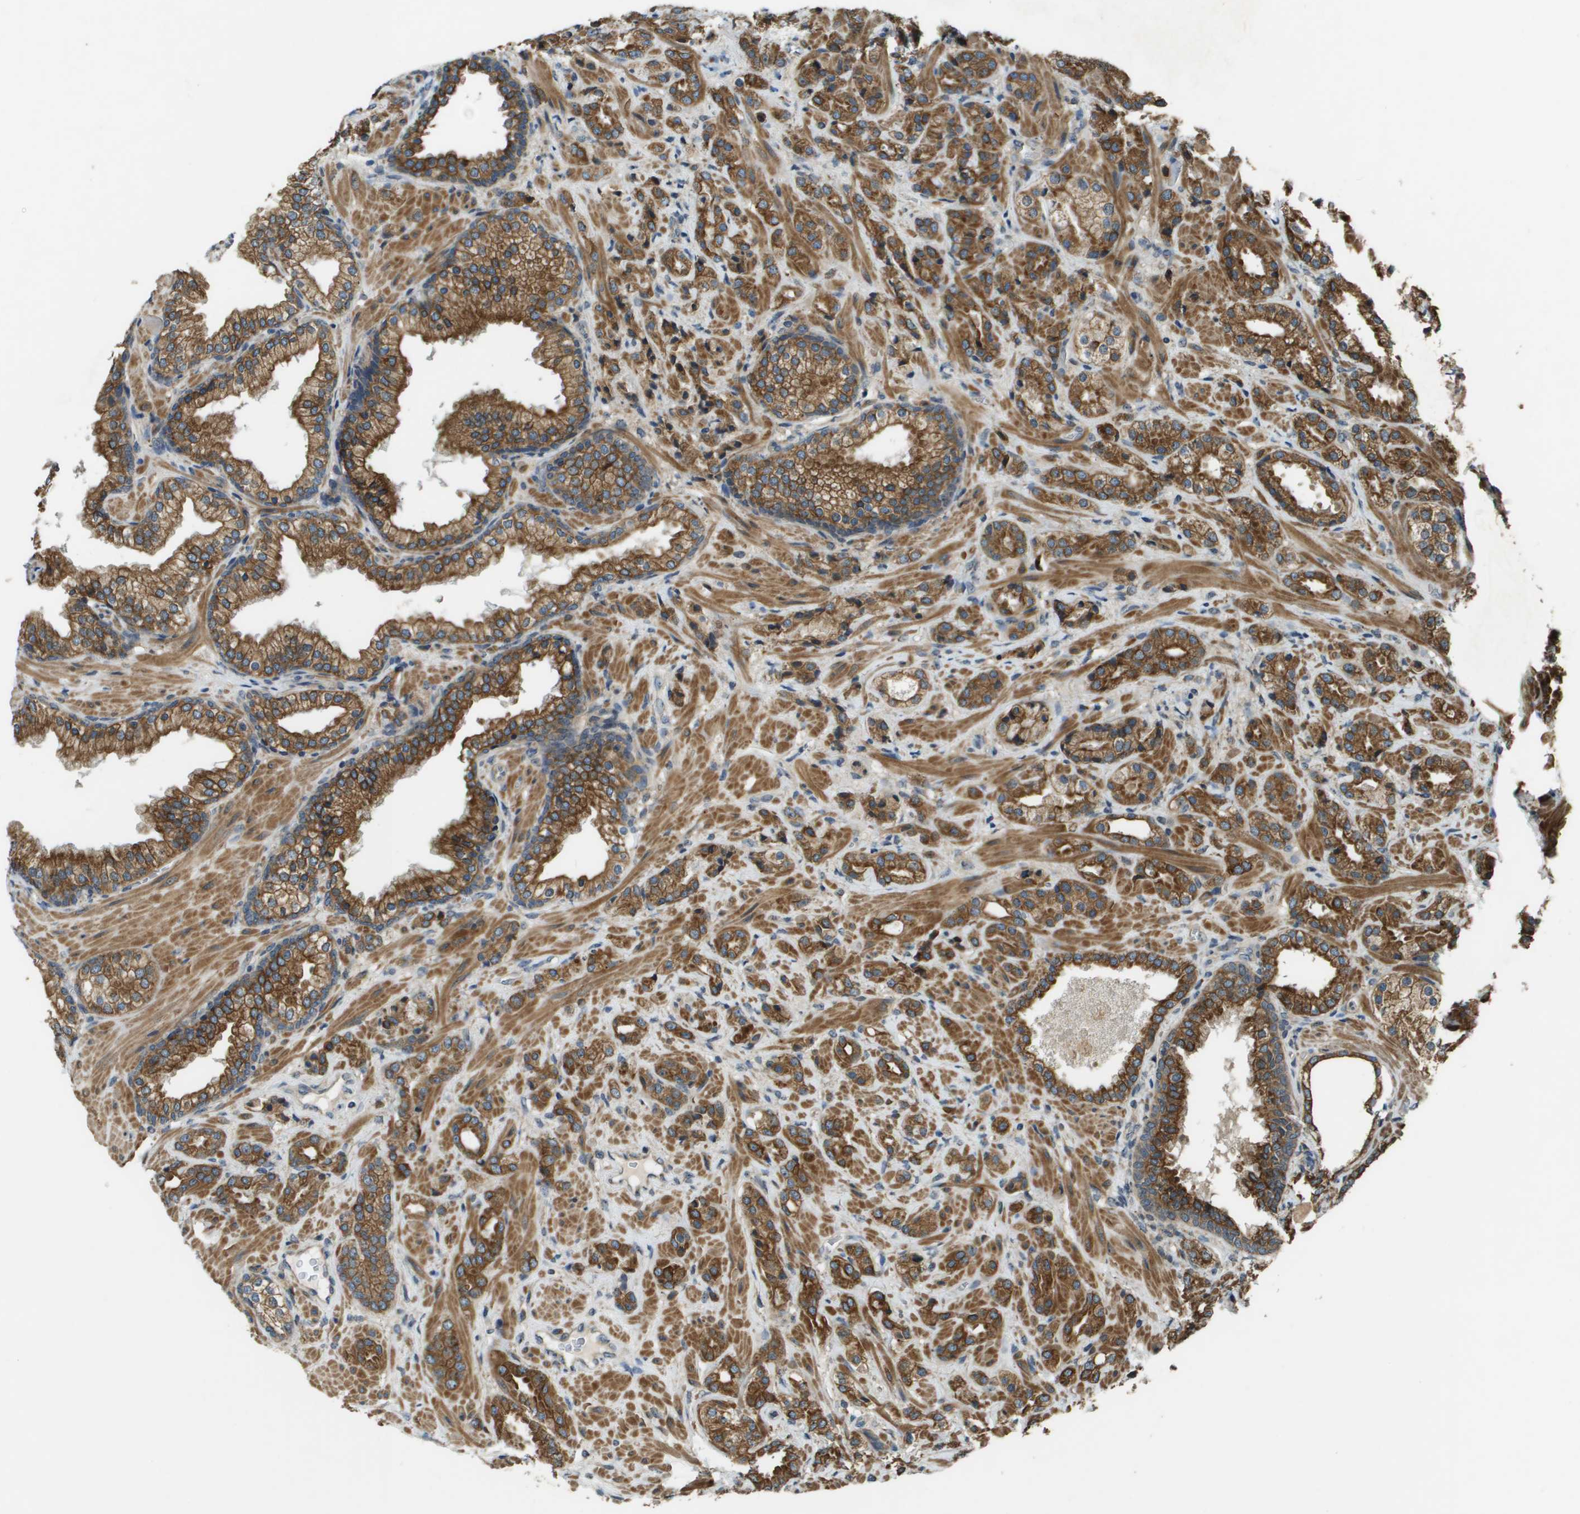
{"staining": {"intensity": "strong", "quantity": ">75%", "location": "cytoplasmic/membranous"}, "tissue": "prostate cancer", "cell_type": "Tumor cells", "image_type": "cancer", "snomed": [{"axis": "morphology", "description": "Adenocarcinoma, High grade"}, {"axis": "topography", "description": "Prostate"}], "caption": "This is a histology image of IHC staining of prostate cancer, which shows strong positivity in the cytoplasmic/membranous of tumor cells.", "gene": "CDKN2C", "patient": {"sex": "male", "age": 64}}